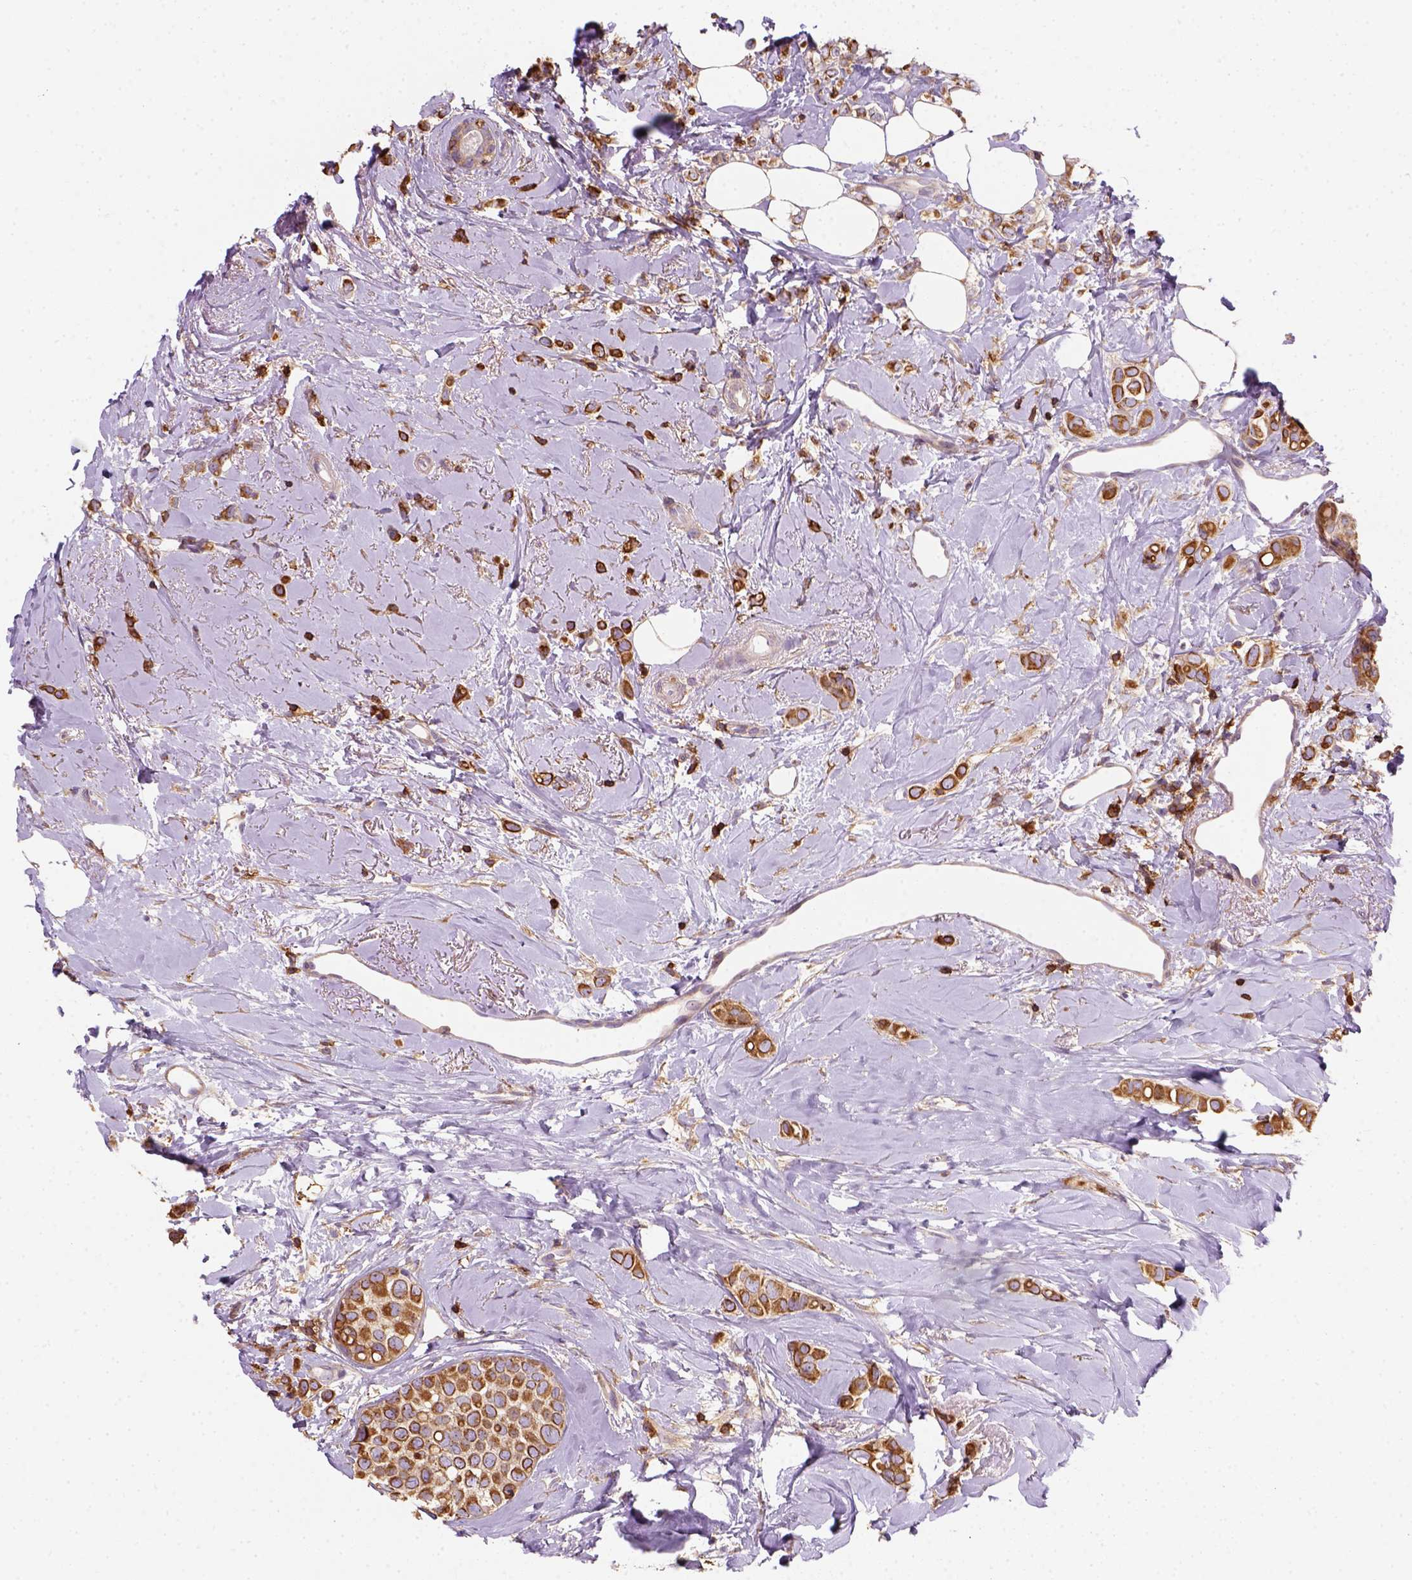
{"staining": {"intensity": "strong", "quantity": ">75%", "location": "cytoplasmic/membranous"}, "tissue": "breast cancer", "cell_type": "Tumor cells", "image_type": "cancer", "snomed": [{"axis": "morphology", "description": "Lobular carcinoma"}, {"axis": "topography", "description": "Breast"}], "caption": "IHC of breast cancer (lobular carcinoma) demonstrates high levels of strong cytoplasmic/membranous staining in approximately >75% of tumor cells. The staining was performed using DAB (3,3'-diaminobenzidine) to visualize the protein expression in brown, while the nuclei were stained in blue with hematoxylin (Magnification: 20x).", "gene": "GPRC5D", "patient": {"sex": "female", "age": 66}}